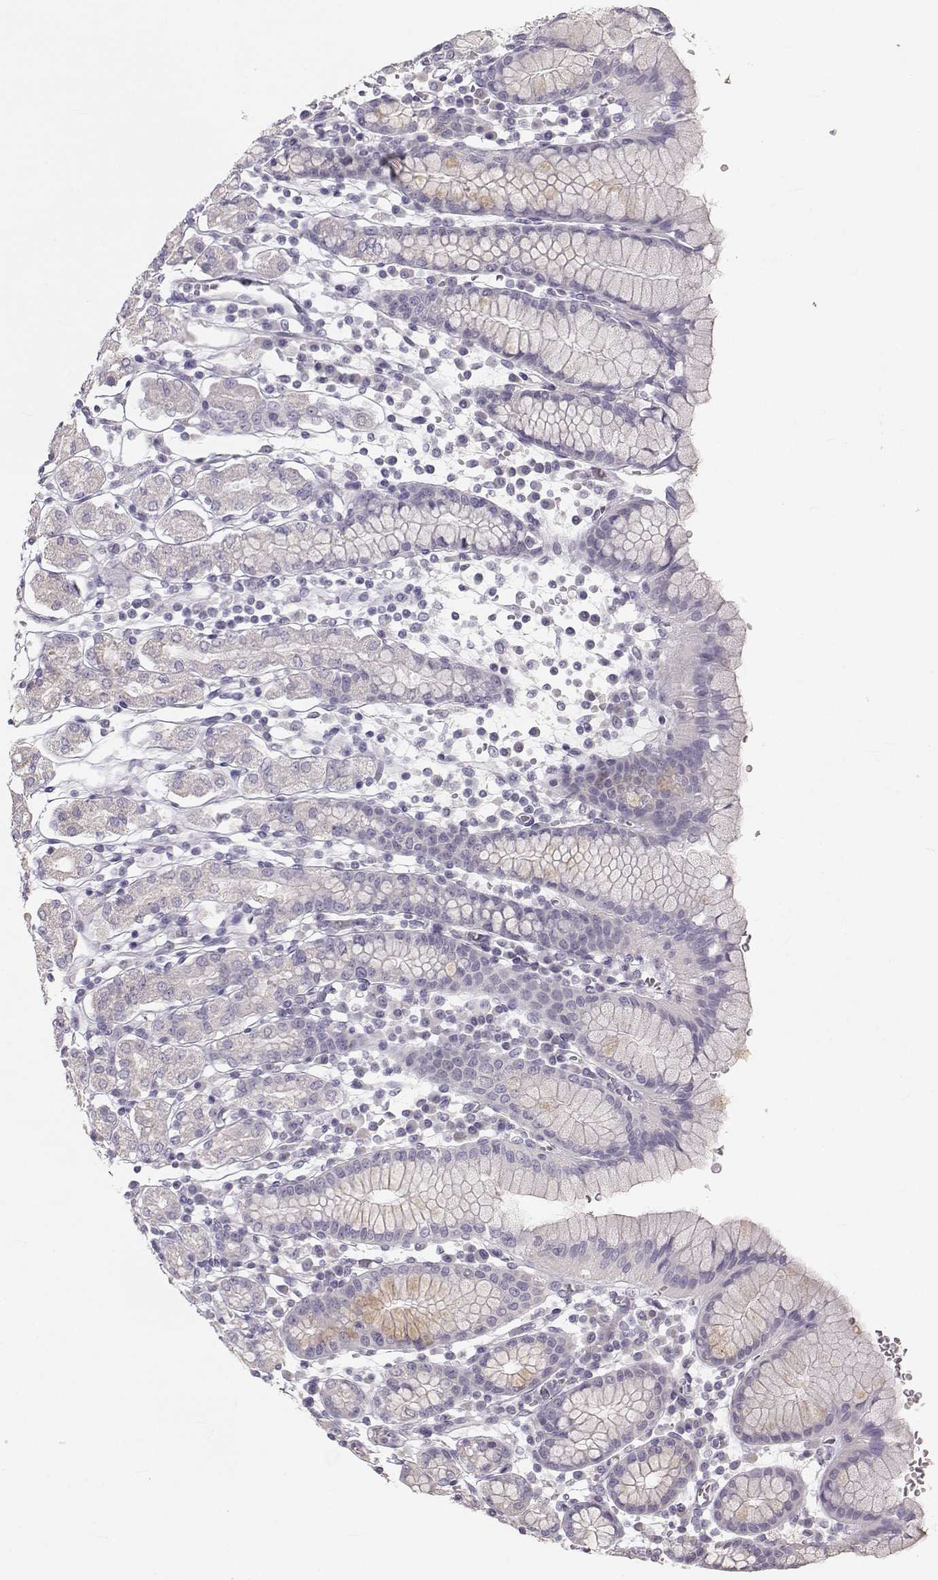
{"staining": {"intensity": "negative", "quantity": "none", "location": "none"}, "tissue": "stomach", "cell_type": "Glandular cells", "image_type": "normal", "snomed": [{"axis": "morphology", "description": "Normal tissue, NOS"}, {"axis": "topography", "description": "Stomach, upper"}, {"axis": "topography", "description": "Stomach"}], "caption": "IHC image of benign stomach stained for a protein (brown), which shows no positivity in glandular cells. The staining is performed using DAB brown chromogen with nuclei counter-stained in using hematoxylin.", "gene": "OIP5", "patient": {"sex": "male", "age": 62}}